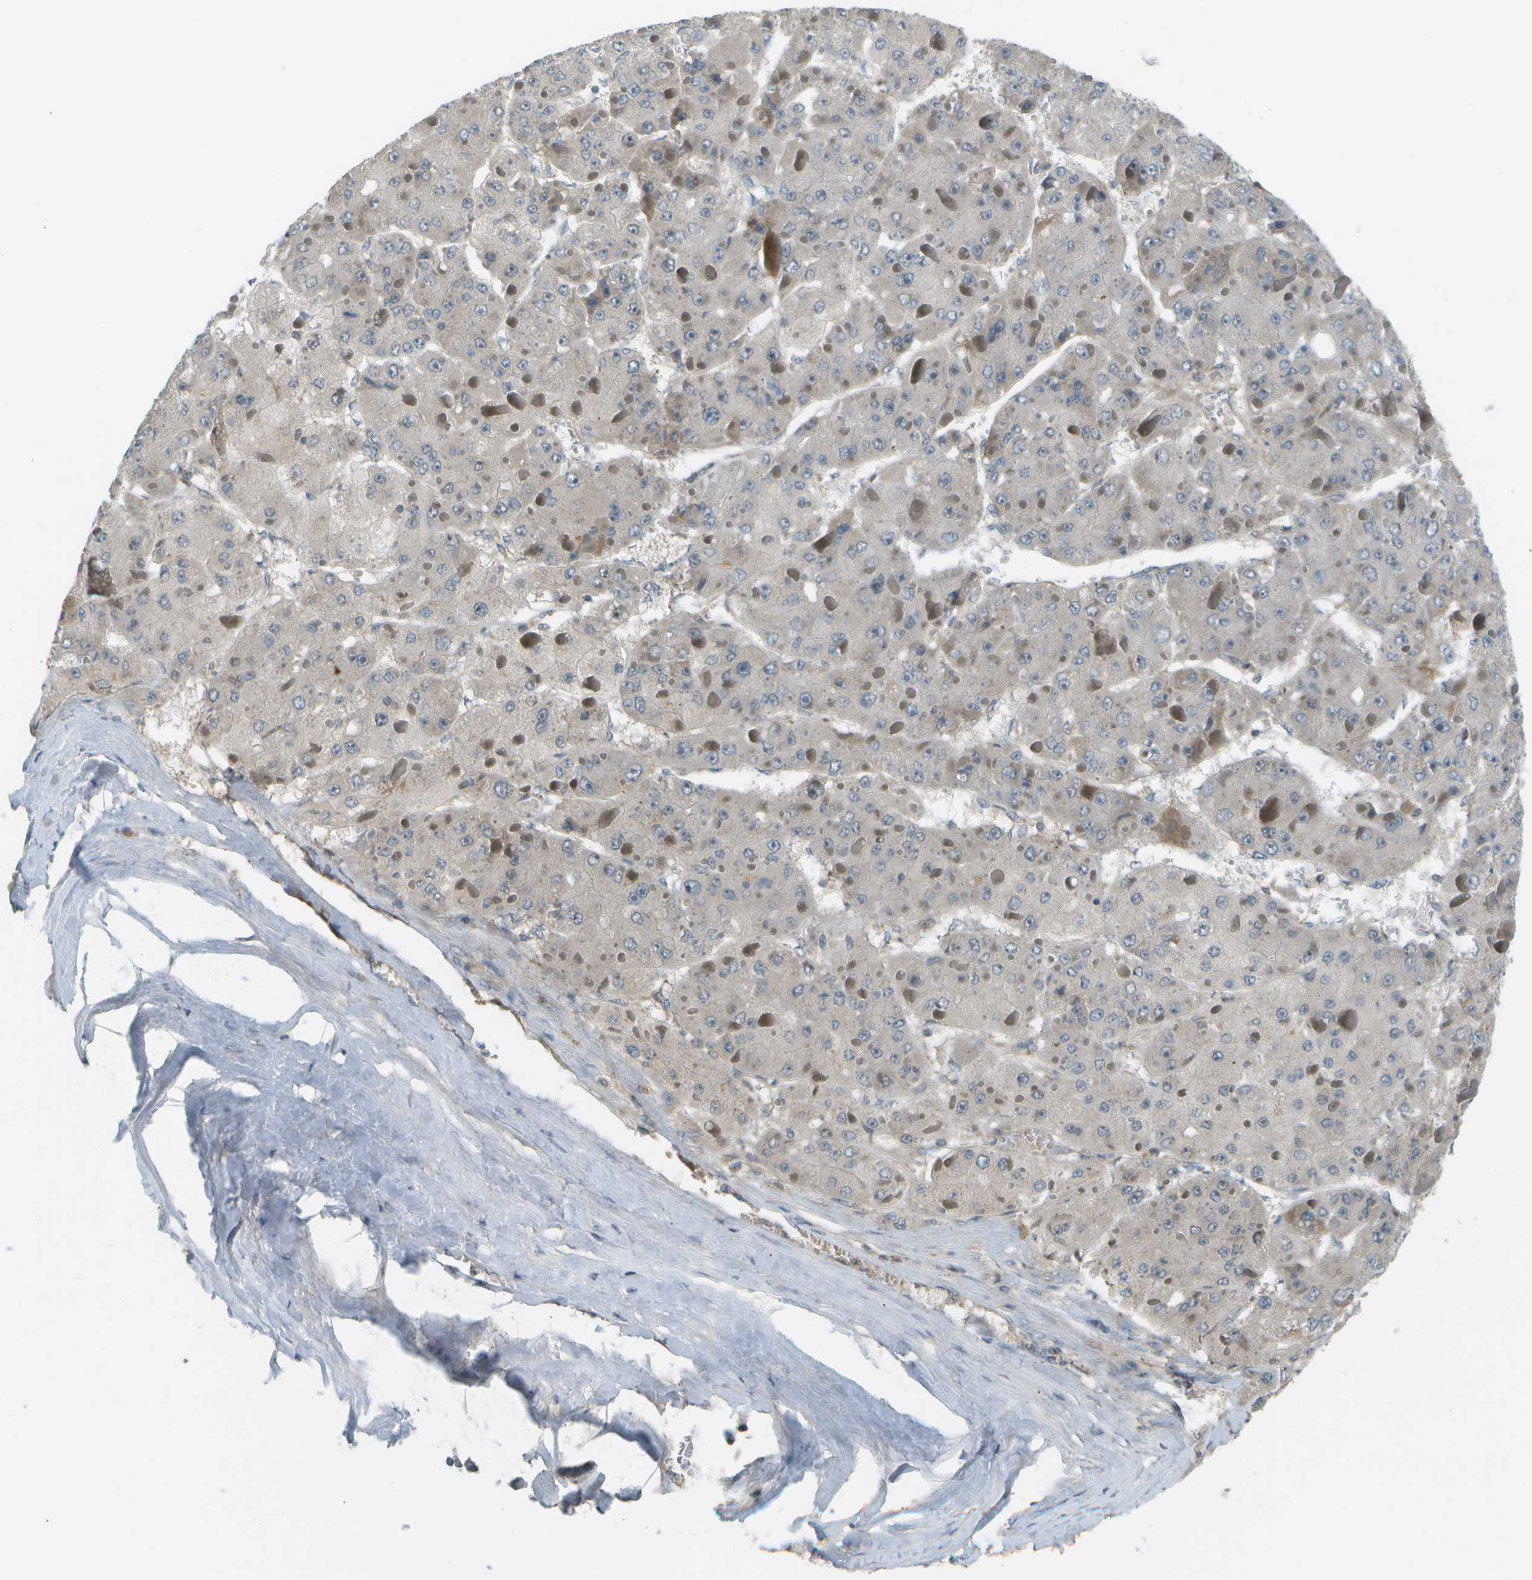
{"staining": {"intensity": "negative", "quantity": "none", "location": "none"}, "tissue": "liver cancer", "cell_type": "Tumor cells", "image_type": "cancer", "snomed": [{"axis": "morphology", "description": "Carcinoma, Hepatocellular, NOS"}, {"axis": "topography", "description": "Liver"}], "caption": "An image of human liver cancer (hepatocellular carcinoma) is negative for staining in tumor cells. (Stains: DAB immunohistochemistry (IHC) with hematoxylin counter stain, Microscopy: brightfield microscopy at high magnification).", "gene": "WNK2", "patient": {"sex": "female", "age": 73}}